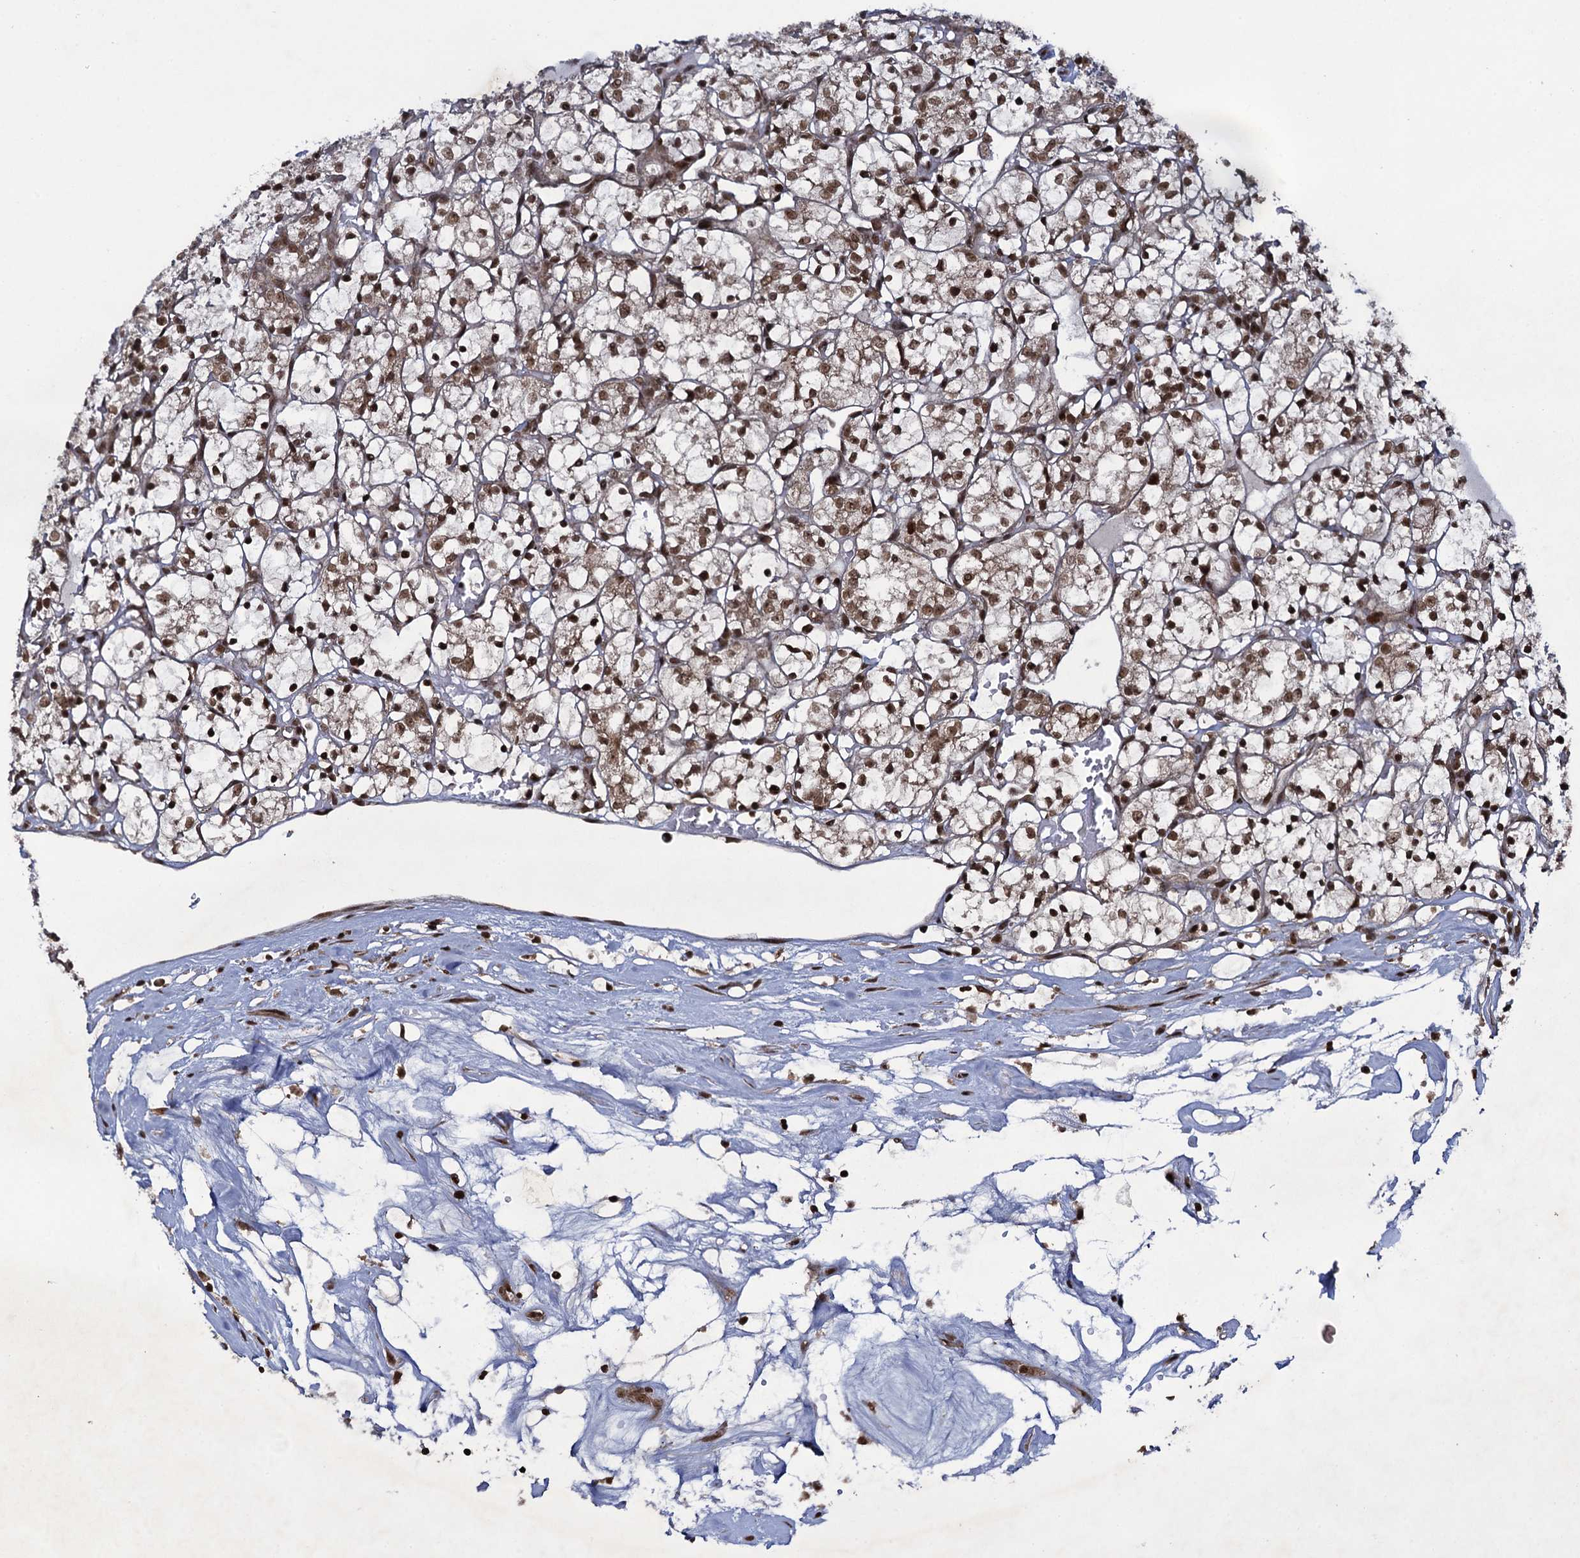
{"staining": {"intensity": "moderate", "quantity": ">75%", "location": "cytoplasmic/membranous,nuclear"}, "tissue": "renal cancer", "cell_type": "Tumor cells", "image_type": "cancer", "snomed": [{"axis": "morphology", "description": "Adenocarcinoma, NOS"}, {"axis": "topography", "description": "Kidney"}], "caption": "Moderate cytoplasmic/membranous and nuclear expression for a protein is present in about >75% of tumor cells of renal adenocarcinoma using IHC.", "gene": "ZNF169", "patient": {"sex": "female", "age": 69}}